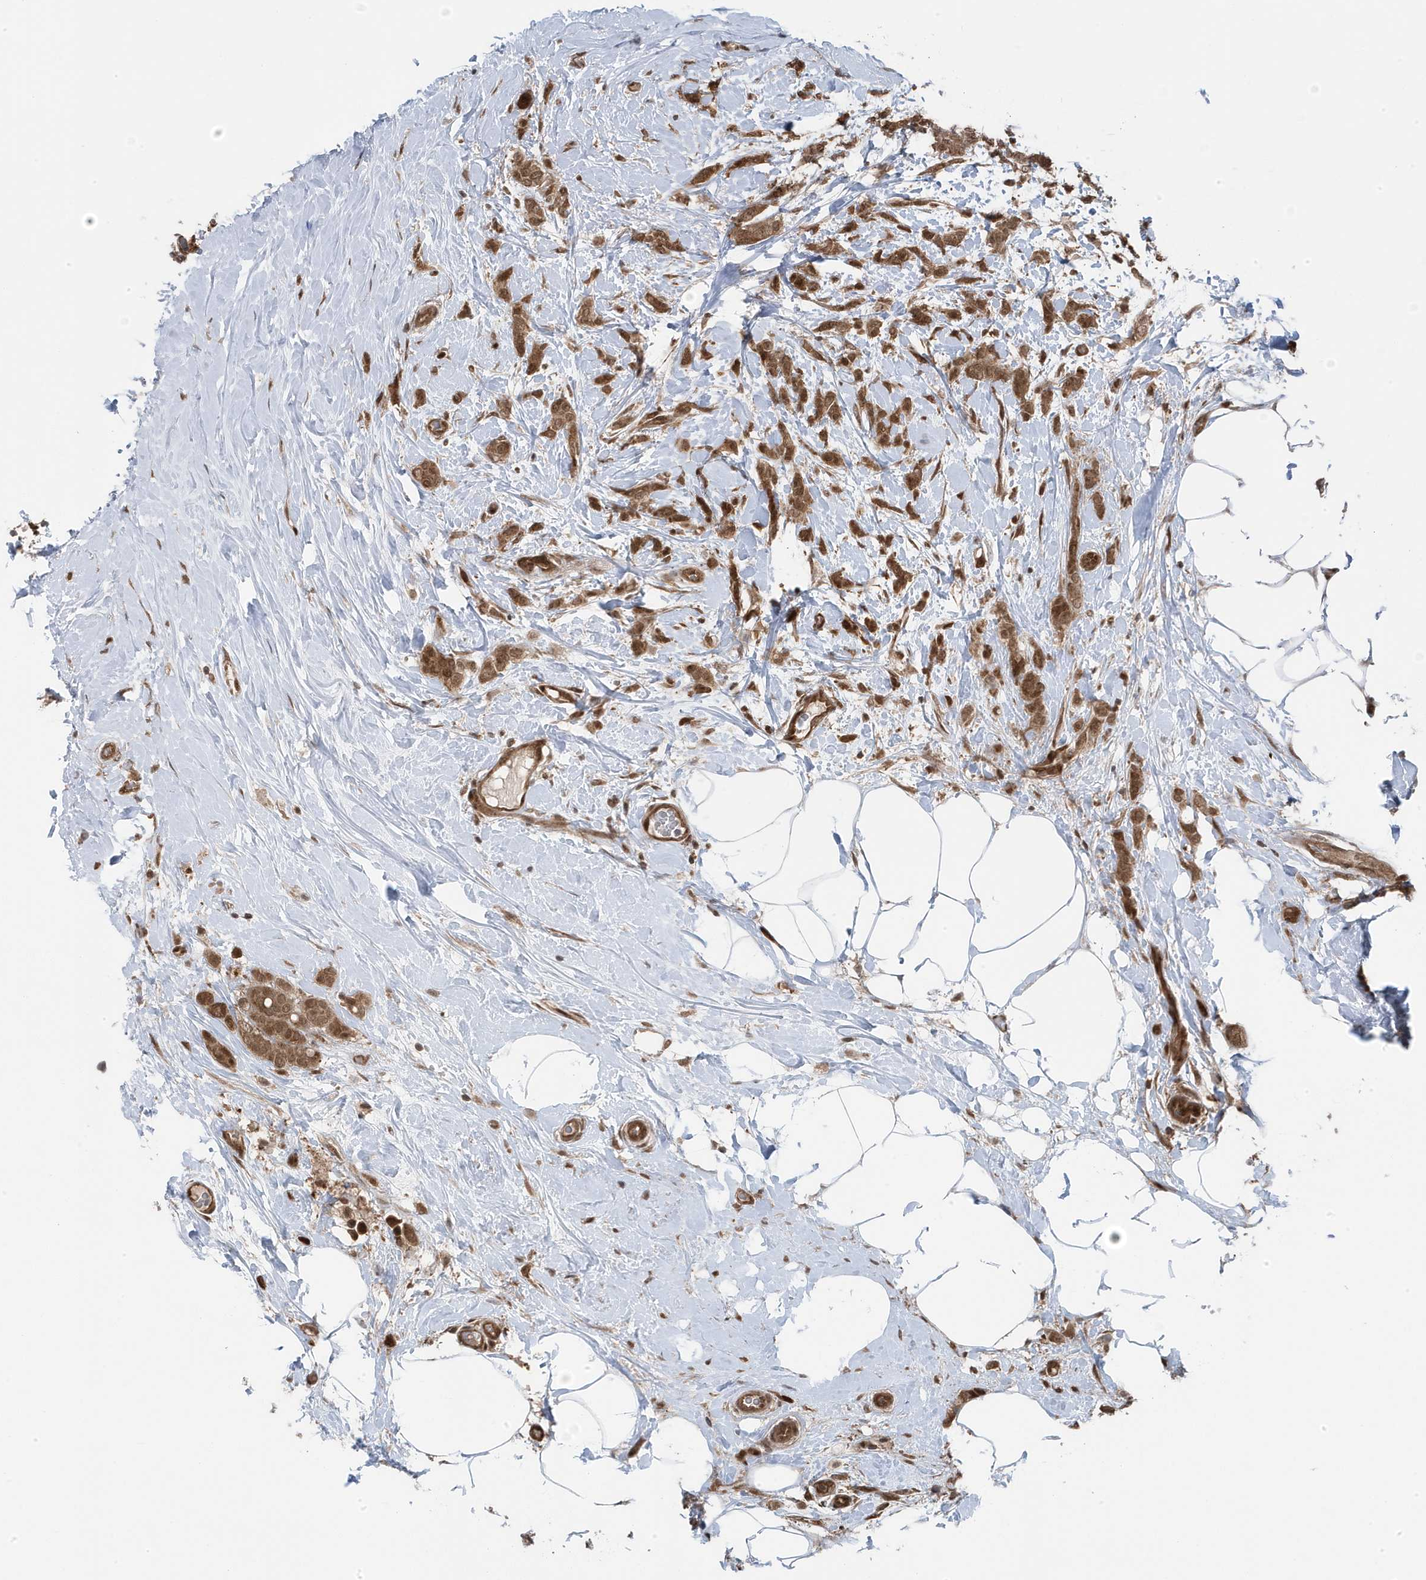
{"staining": {"intensity": "moderate", "quantity": ">75%", "location": "cytoplasmic/membranous,nuclear"}, "tissue": "breast cancer", "cell_type": "Tumor cells", "image_type": "cancer", "snomed": [{"axis": "morphology", "description": "Lobular carcinoma, in situ"}, {"axis": "morphology", "description": "Lobular carcinoma"}, {"axis": "topography", "description": "Breast"}], "caption": "DAB immunohistochemical staining of human breast lobular carcinoma in situ shows moderate cytoplasmic/membranous and nuclear protein staining in about >75% of tumor cells.", "gene": "MAPK1IP1L", "patient": {"sex": "female", "age": 41}}